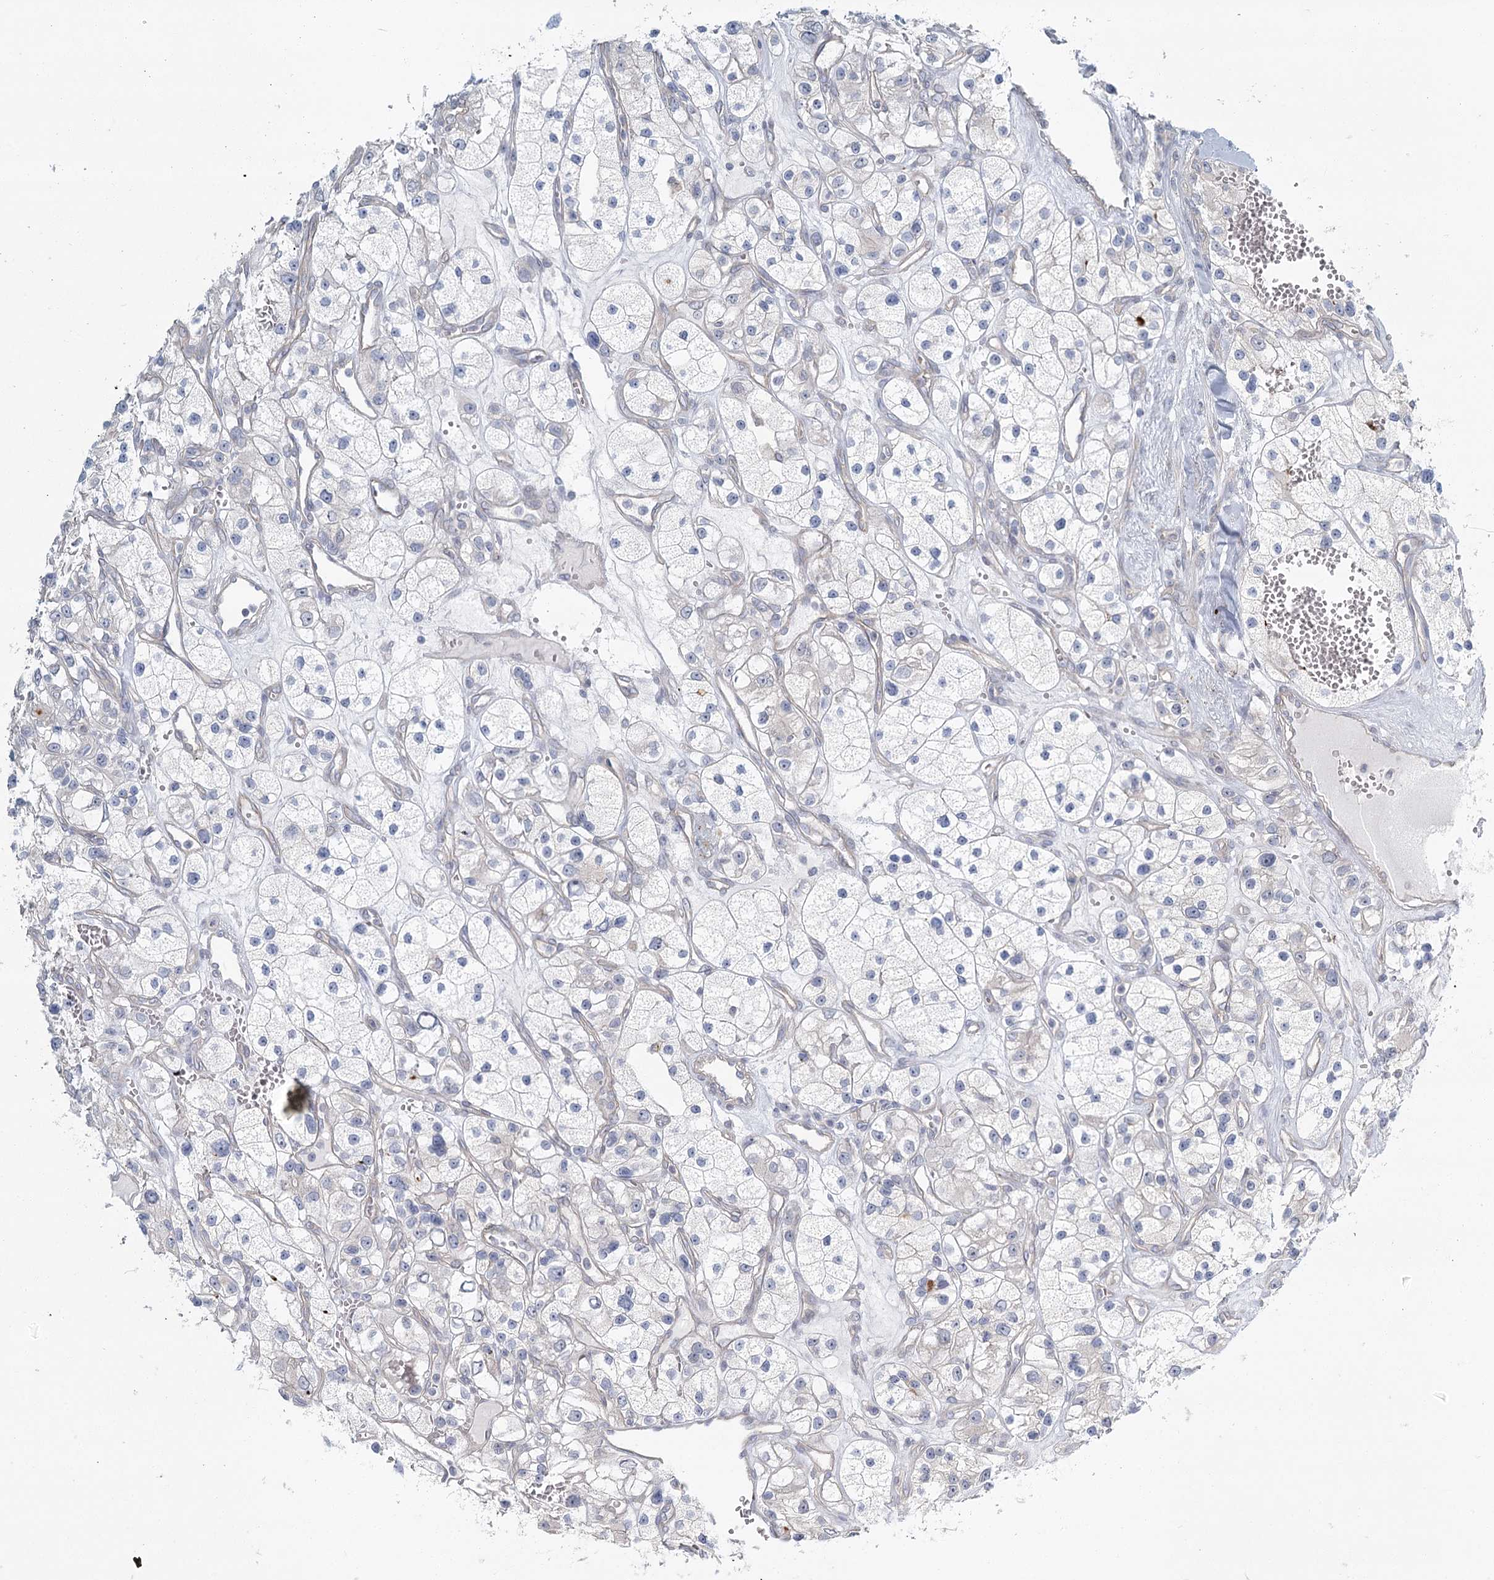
{"staining": {"intensity": "negative", "quantity": "none", "location": "none"}, "tissue": "renal cancer", "cell_type": "Tumor cells", "image_type": "cancer", "snomed": [{"axis": "morphology", "description": "Adenocarcinoma, NOS"}, {"axis": "topography", "description": "Kidney"}], "caption": "DAB (3,3'-diaminobenzidine) immunohistochemical staining of human renal cancer (adenocarcinoma) demonstrates no significant staining in tumor cells.", "gene": "SPINK13", "patient": {"sex": "female", "age": 57}}